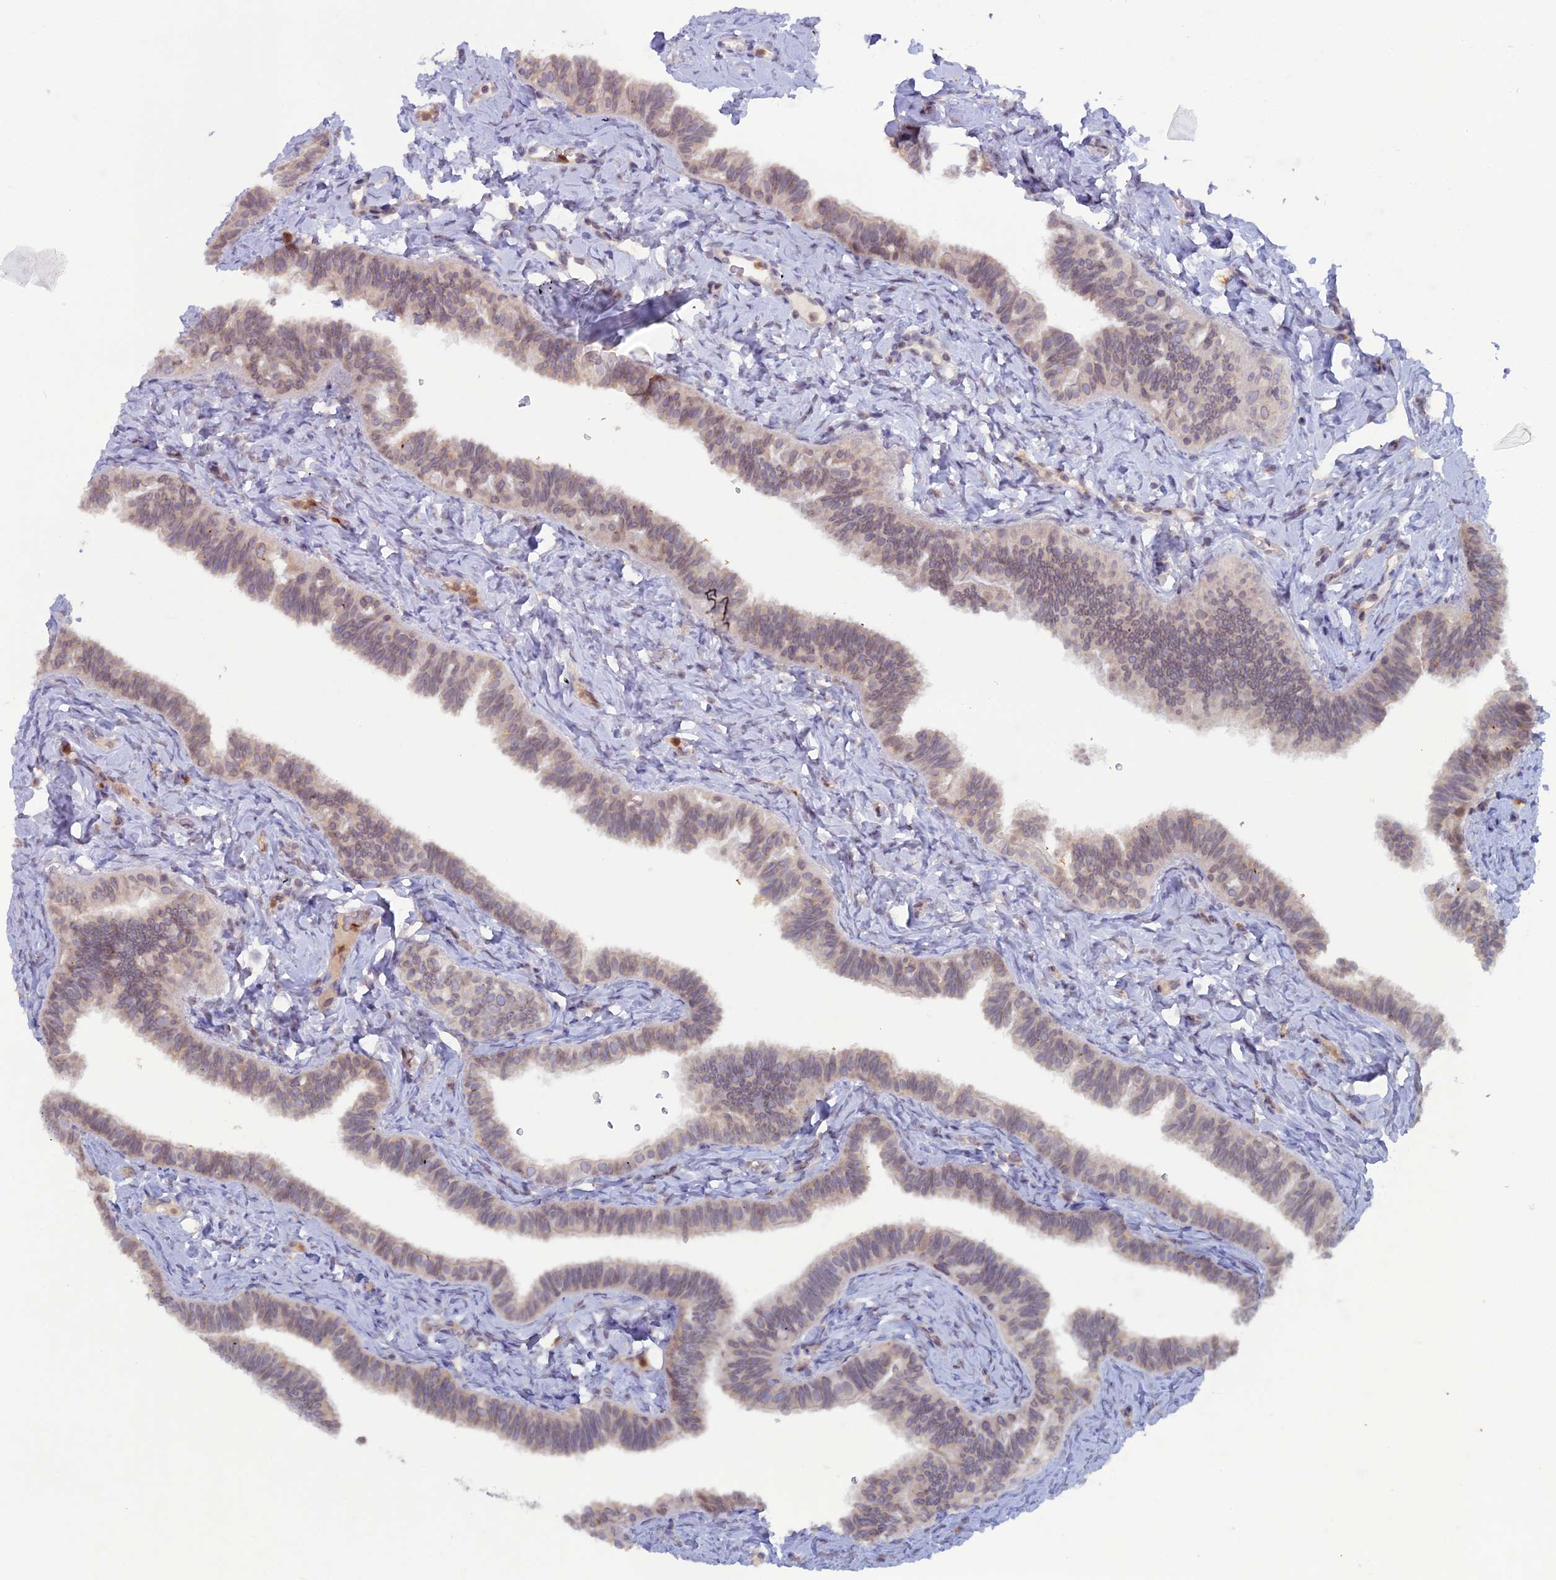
{"staining": {"intensity": "weak", "quantity": "<25%", "location": "cytoplasmic/membranous,nuclear"}, "tissue": "fallopian tube", "cell_type": "Glandular cells", "image_type": "normal", "snomed": [{"axis": "morphology", "description": "Normal tissue, NOS"}, {"axis": "topography", "description": "Fallopian tube"}], "caption": "DAB (3,3'-diaminobenzidine) immunohistochemical staining of unremarkable fallopian tube shows no significant staining in glandular cells.", "gene": "WDR46", "patient": {"sex": "female", "age": 65}}